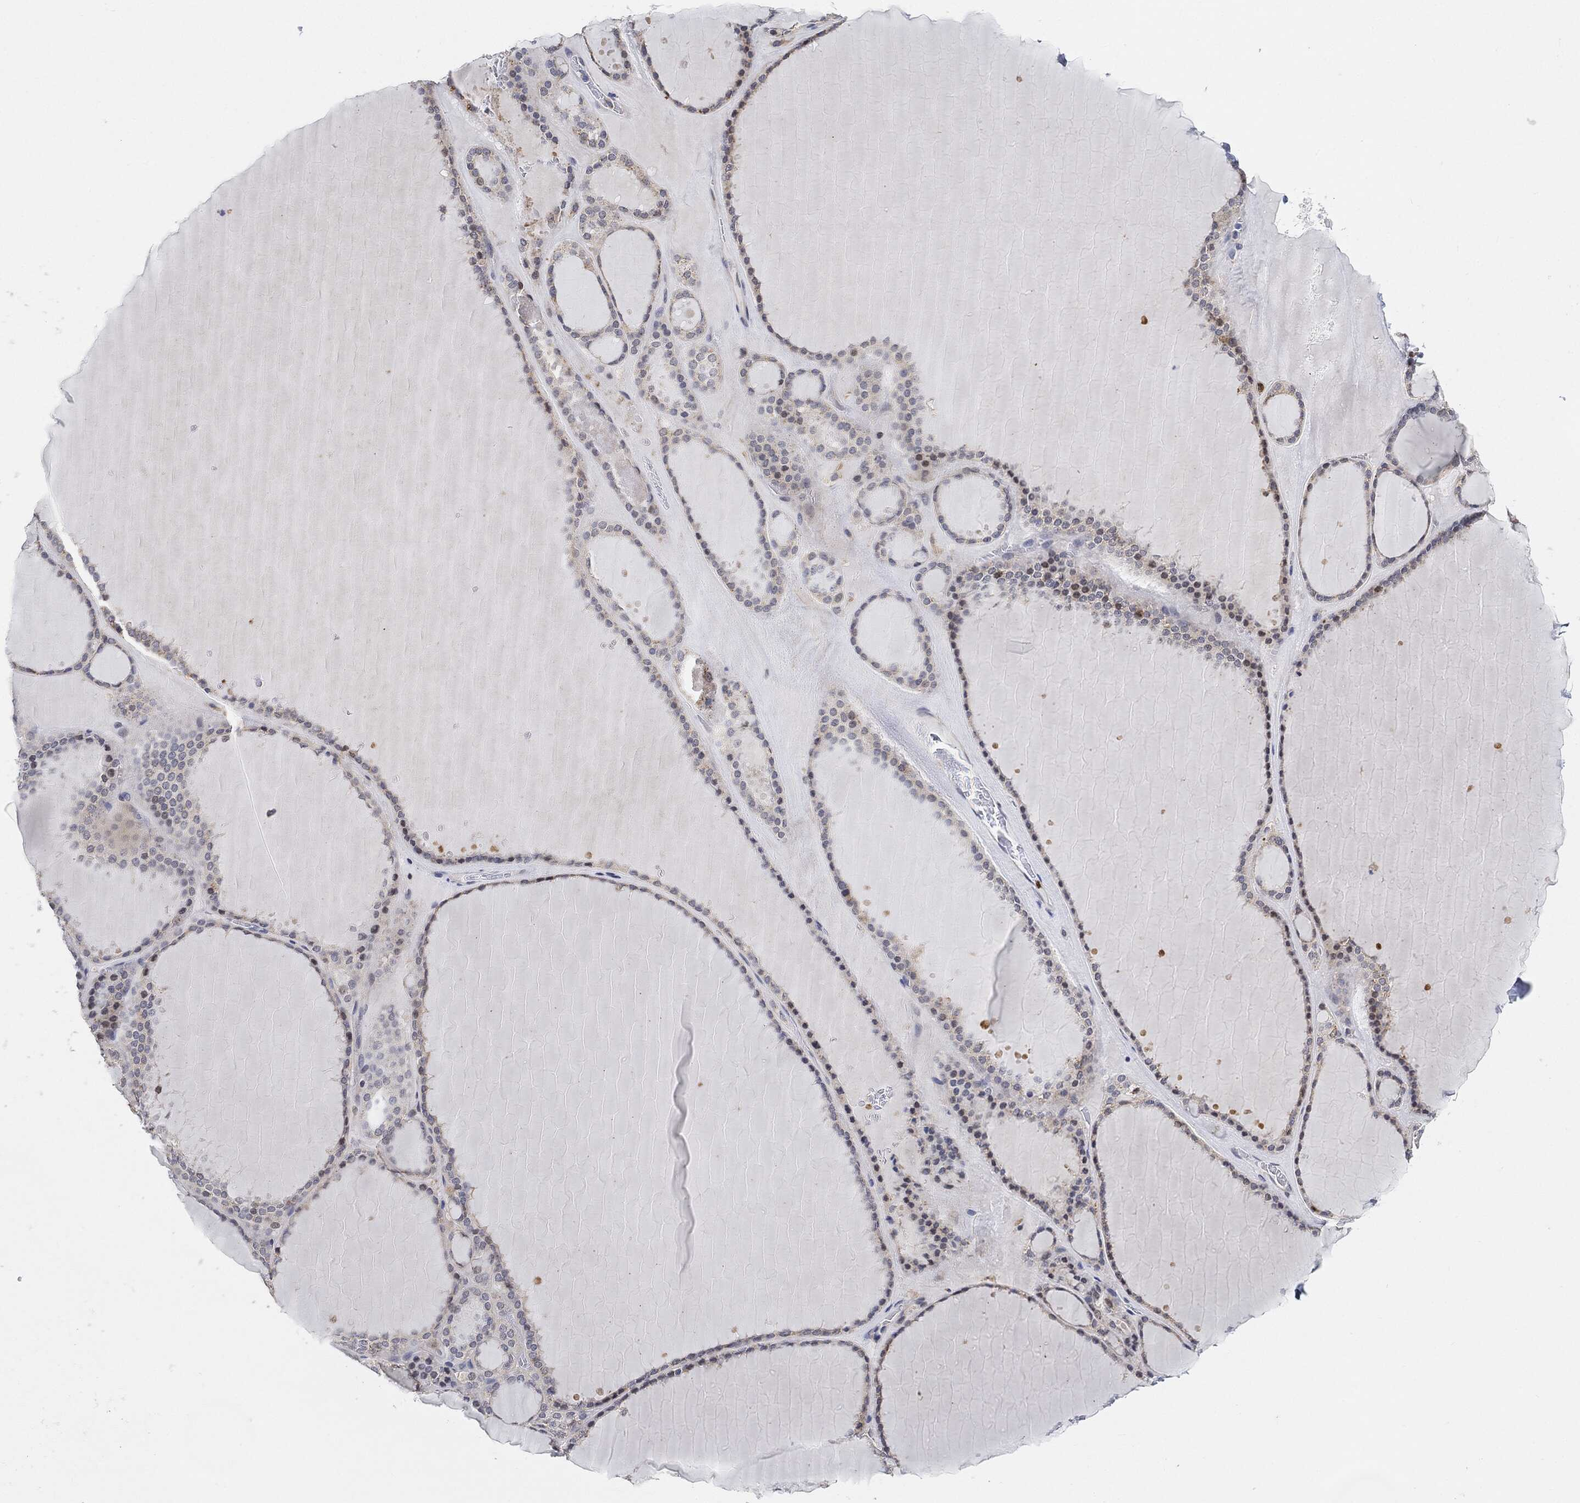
{"staining": {"intensity": "negative", "quantity": "none", "location": "none"}, "tissue": "thyroid gland", "cell_type": "Glandular cells", "image_type": "normal", "snomed": [{"axis": "morphology", "description": "Normal tissue, NOS"}, {"axis": "topography", "description": "Thyroid gland"}], "caption": "Thyroid gland was stained to show a protein in brown. There is no significant positivity in glandular cells. (IHC, brightfield microscopy, high magnification).", "gene": "VSIG4", "patient": {"sex": "male", "age": 63}}